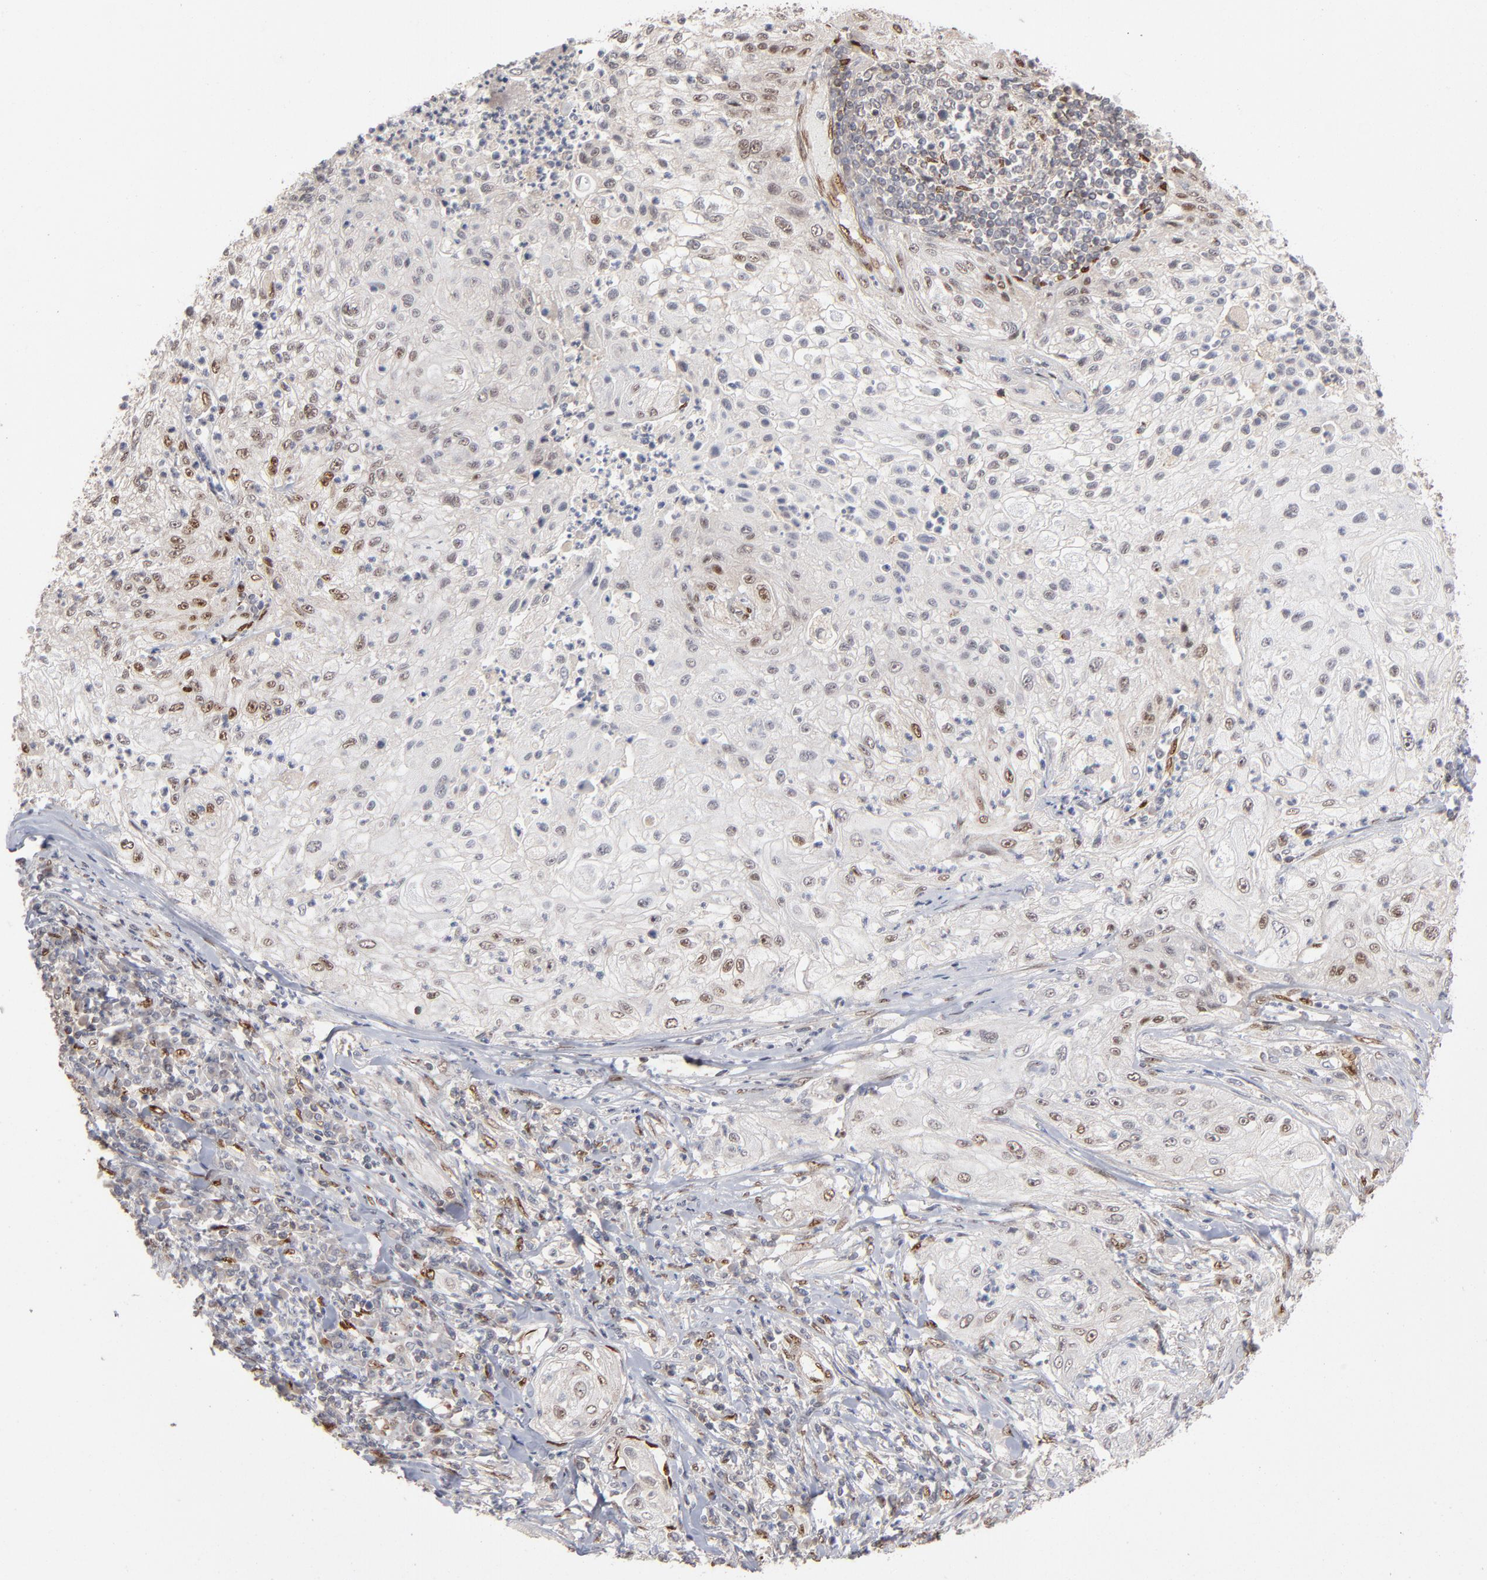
{"staining": {"intensity": "weak", "quantity": "<25%", "location": "nuclear"}, "tissue": "lung cancer", "cell_type": "Tumor cells", "image_type": "cancer", "snomed": [{"axis": "morphology", "description": "Inflammation, NOS"}, {"axis": "morphology", "description": "Squamous cell carcinoma, NOS"}, {"axis": "topography", "description": "Lymph node"}, {"axis": "topography", "description": "Soft tissue"}, {"axis": "topography", "description": "Lung"}], "caption": "DAB (3,3'-diaminobenzidine) immunohistochemical staining of human lung cancer demonstrates no significant staining in tumor cells.", "gene": "NFIB", "patient": {"sex": "male", "age": 66}}